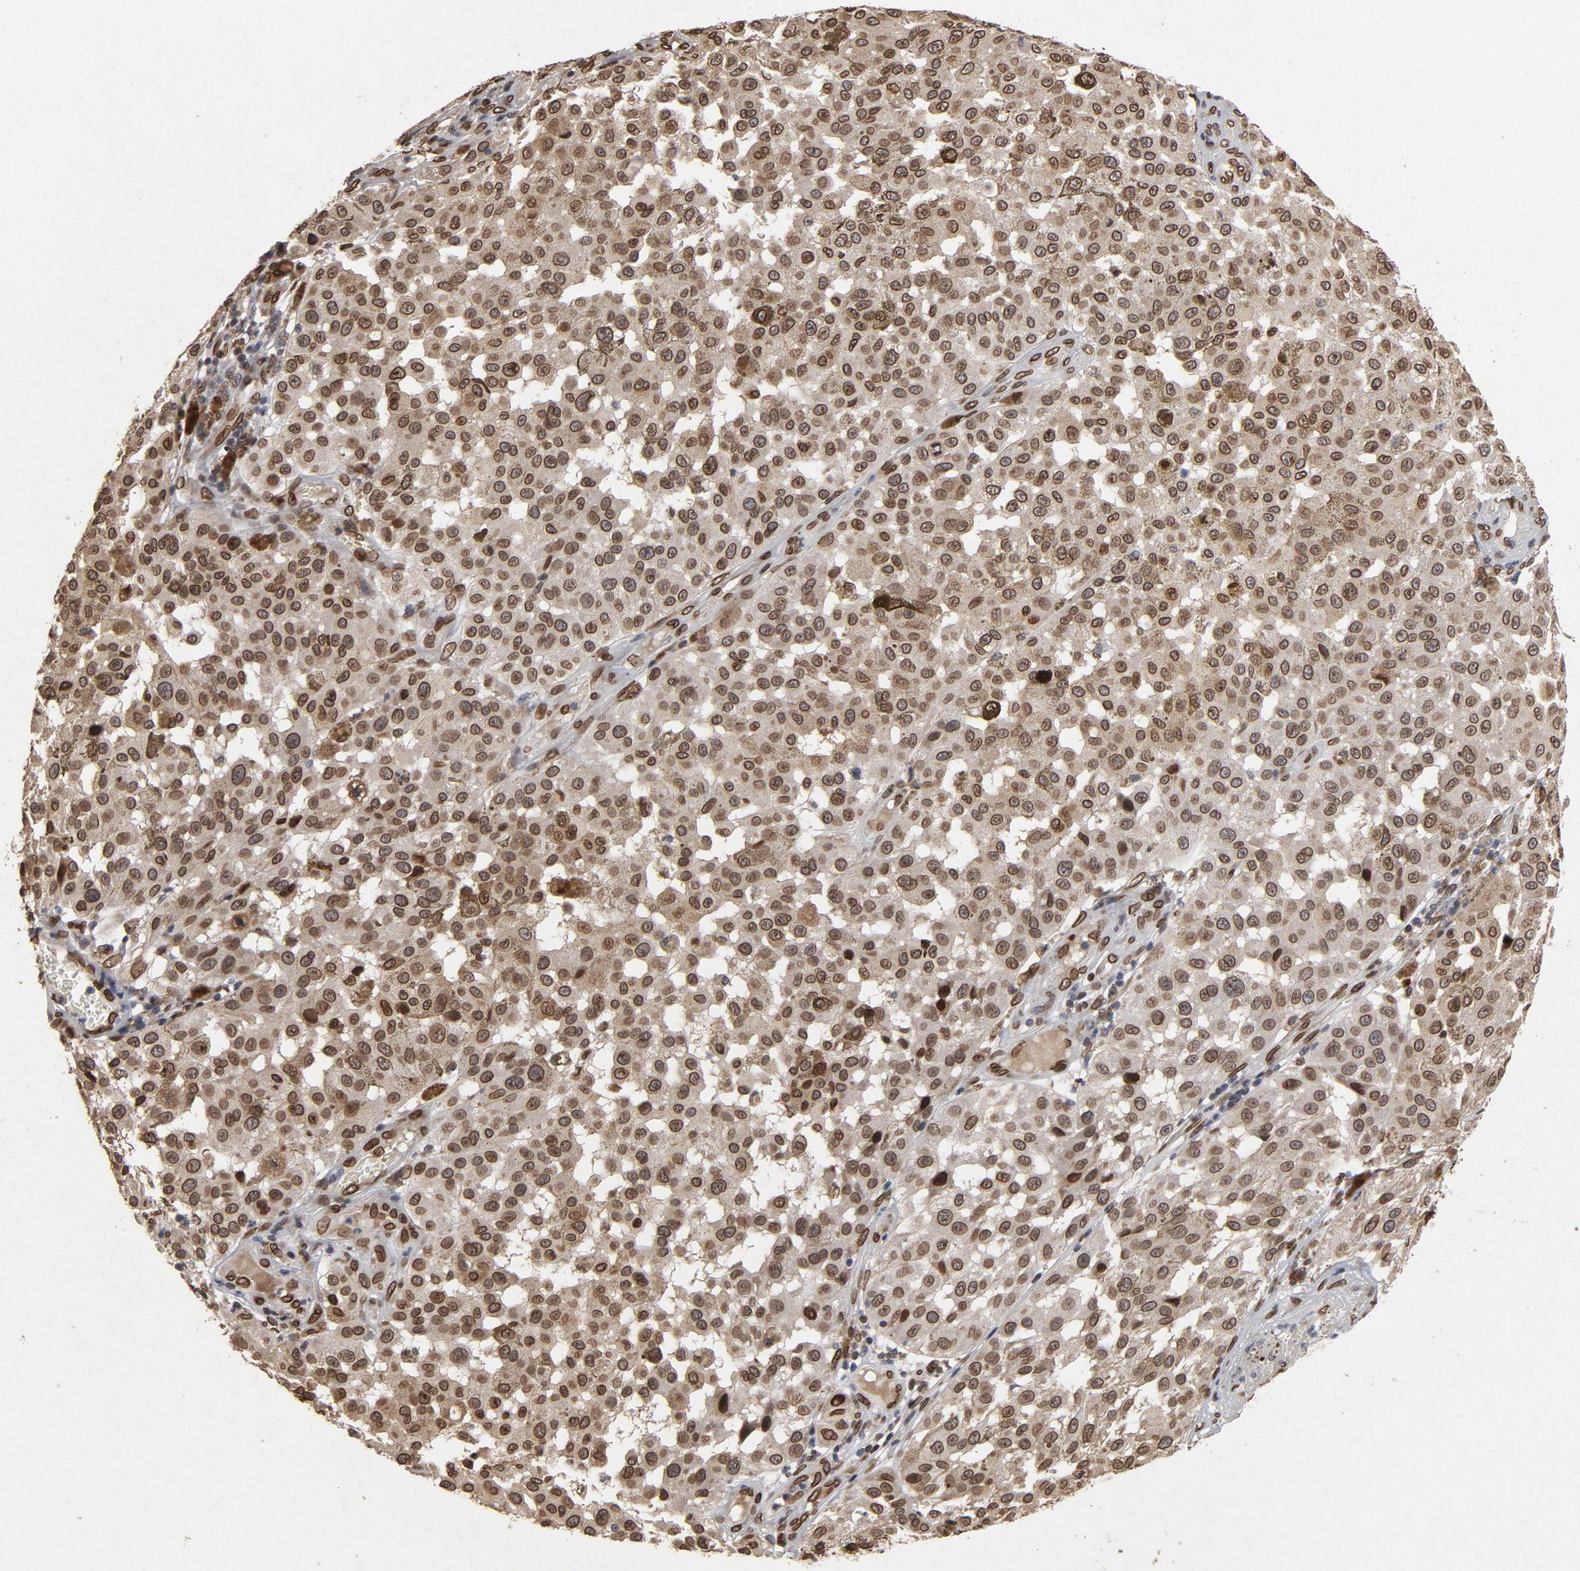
{"staining": {"intensity": "strong", "quantity": ">75%", "location": "cytoplasmic/membranous,nuclear"}, "tissue": "melanoma", "cell_type": "Tumor cells", "image_type": "cancer", "snomed": [{"axis": "morphology", "description": "Malignant melanoma, NOS"}, {"axis": "topography", "description": "Skin"}], "caption": "A brown stain highlights strong cytoplasmic/membranous and nuclear staining of a protein in melanoma tumor cells.", "gene": "LMNA", "patient": {"sex": "female", "age": 64}}